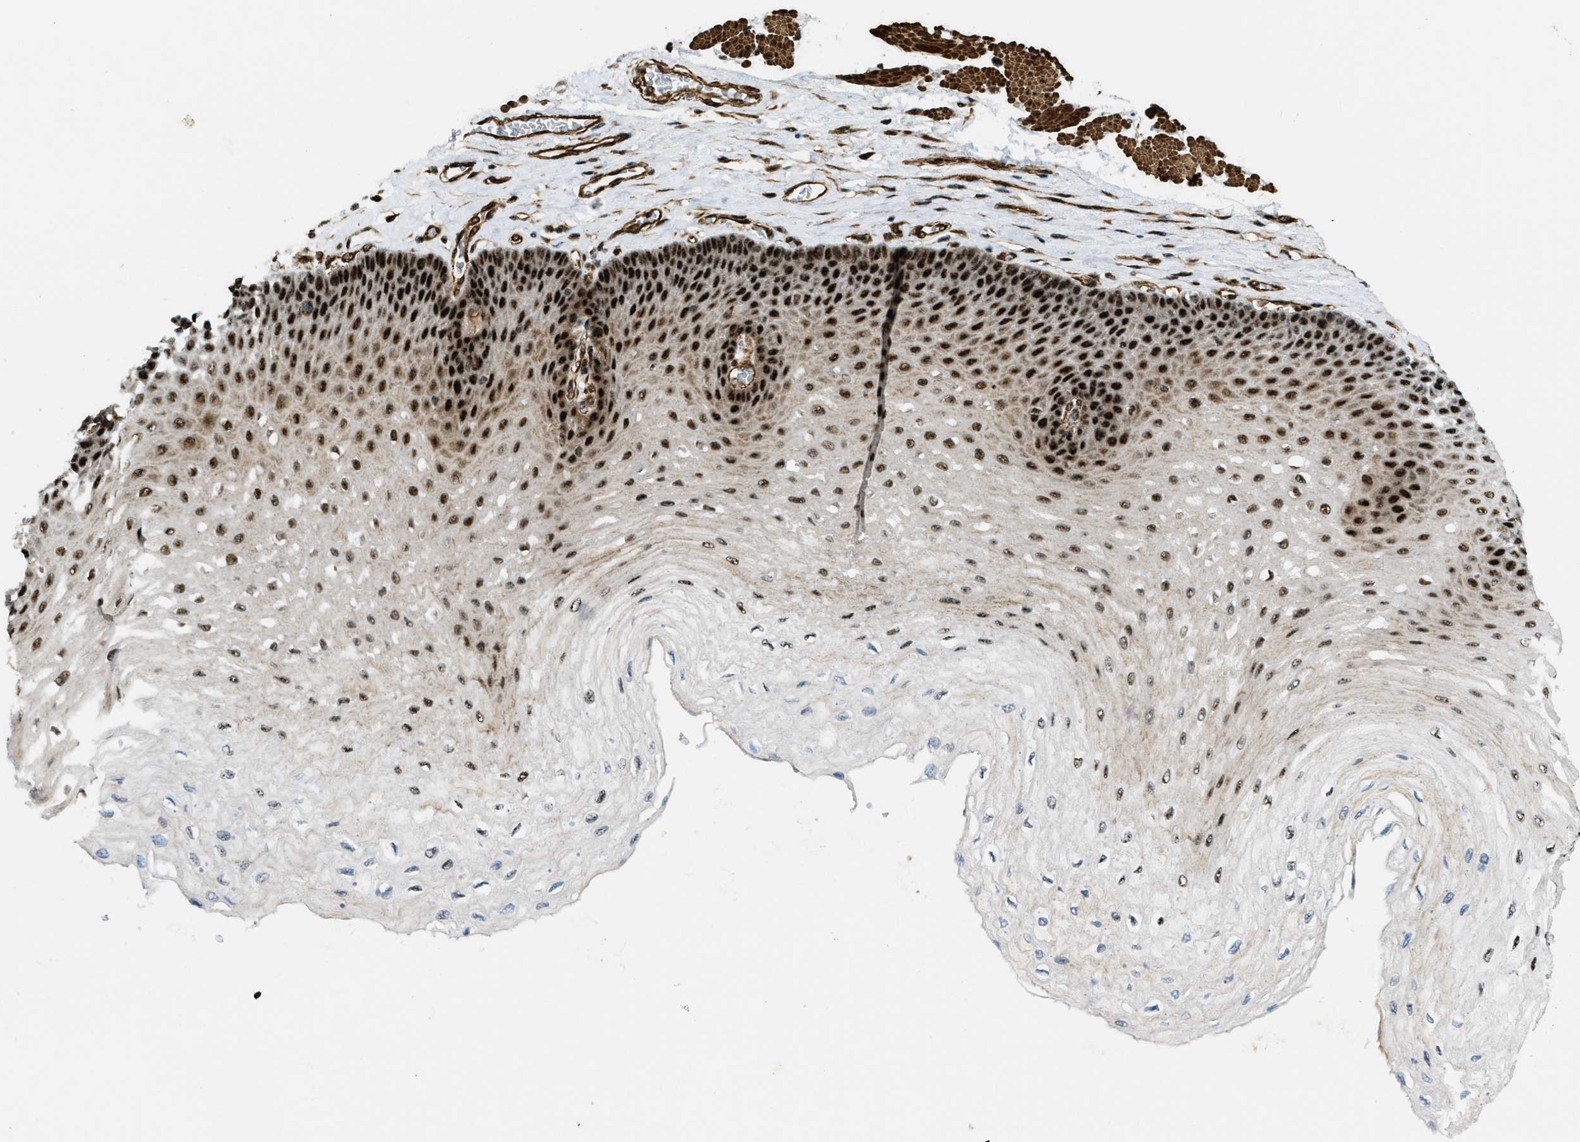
{"staining": {"intensity": "strong", "quantity": ">75%", "location": "nuclear"}, "tissue": "esophagus", "cell_type": "Squamous epithelial cells", "image_type": "normal", "snomed": [{"axis": "morphology", "description": "Normal tissue, NOS"}, {"axis": "topography", "description": "Esophagus"}], "caption": "Brown immunohistochemical staining in normal human esophagus reveals strong nuclear staining in about >75% of squamous epithelial cells.", "gene": "CFAP36", "patient": {"sex": "female", "age": 72}}